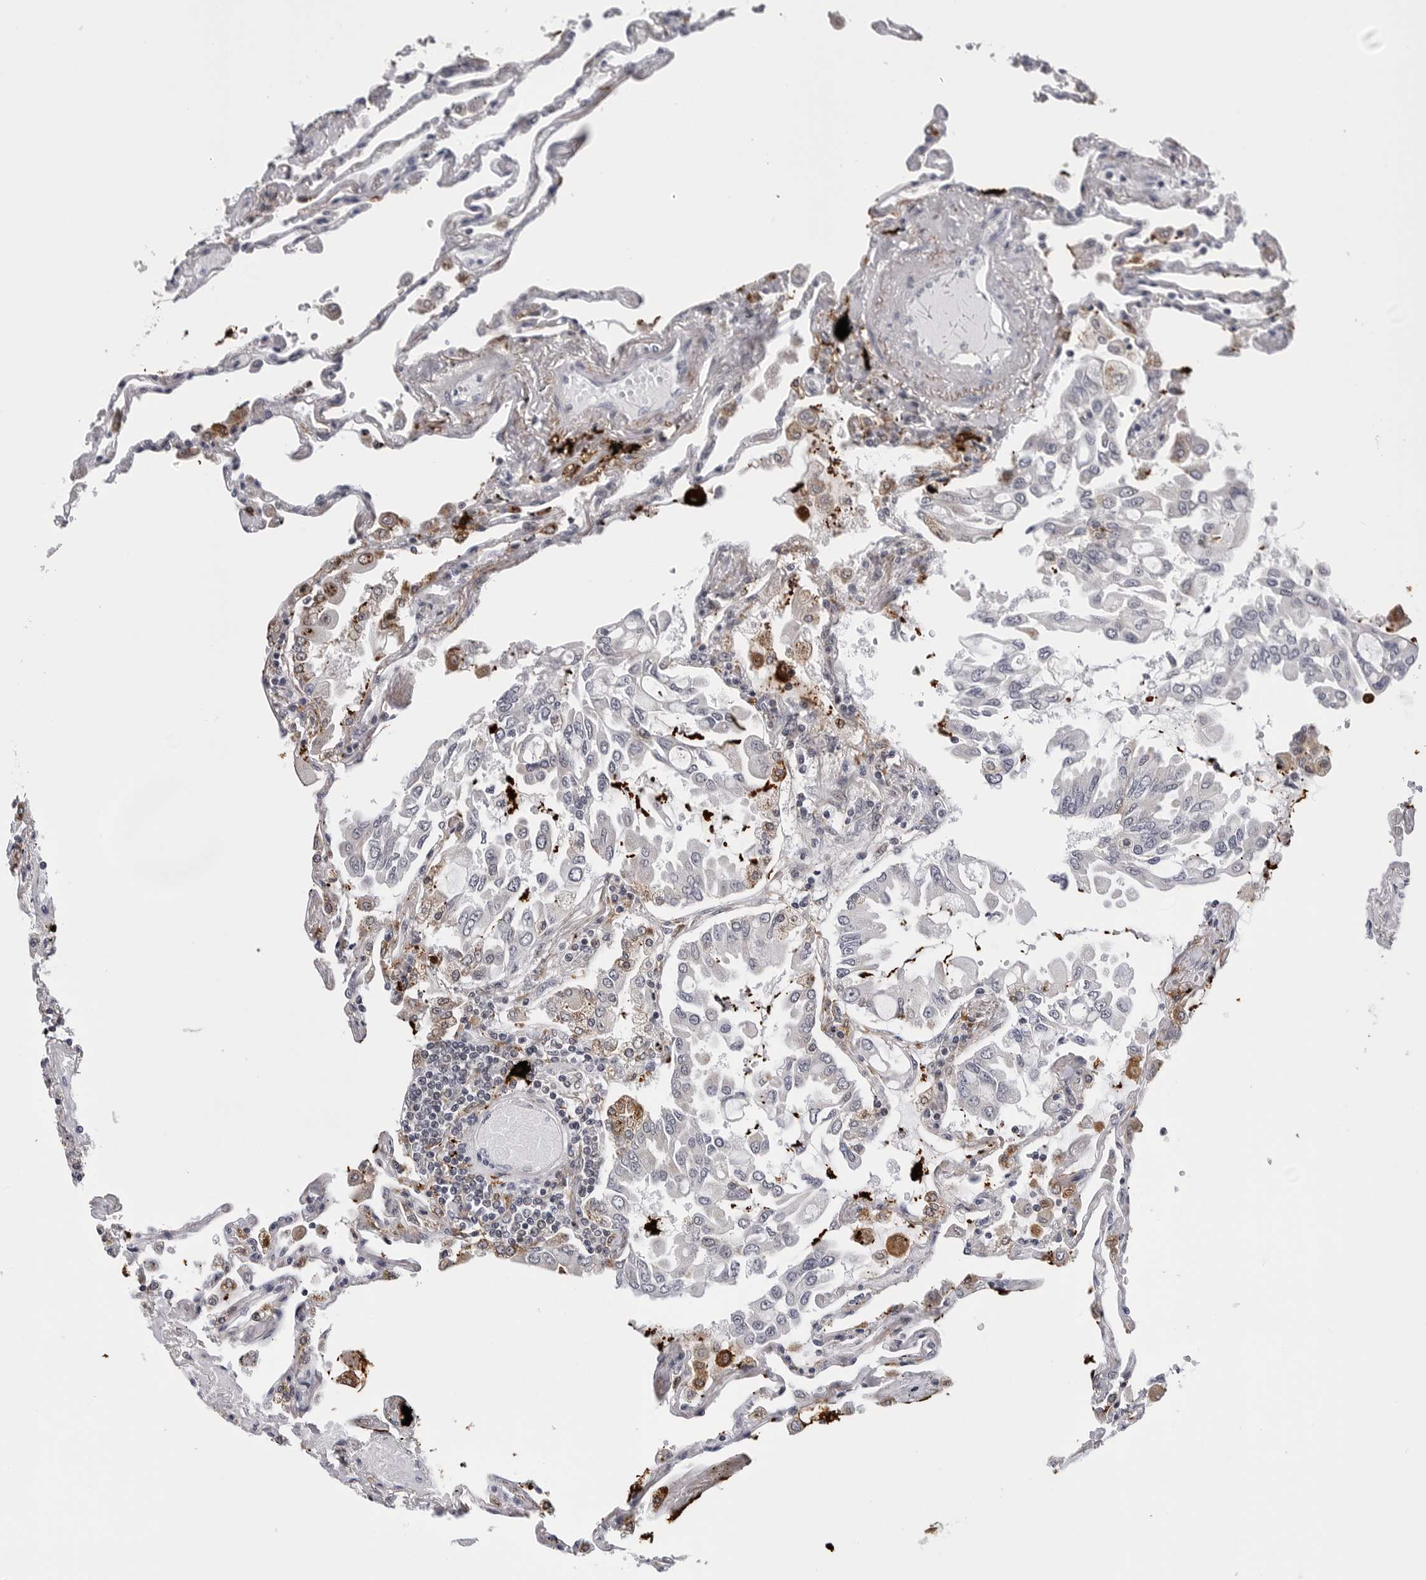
{"staining": {"intensity": "moderate", "quantity": "<25%", "location": "cytoplasmic/membranous"}, "tissue": "lung", "cell_type": "Alveolar cells", "image_type": "normal", "snomed": [{"axis": "morphology", "description": "Normal tissue, NOS"}, {"axis": "topography", "description": "Lung"}], "caption": "Lung was stained to show a protein in brown. There is low levels of moderate cytoplasmic/membranous positivity in approximately <25% of alveolar cells. The staining is performed using DAB (3,3'-diaminobenzidine) brown chromogen to label protein expression. The nuclei are counter-stained blue using hematoxylin.", "gene": "CDK20", "patient": {"sex": "female", "age": 67}}